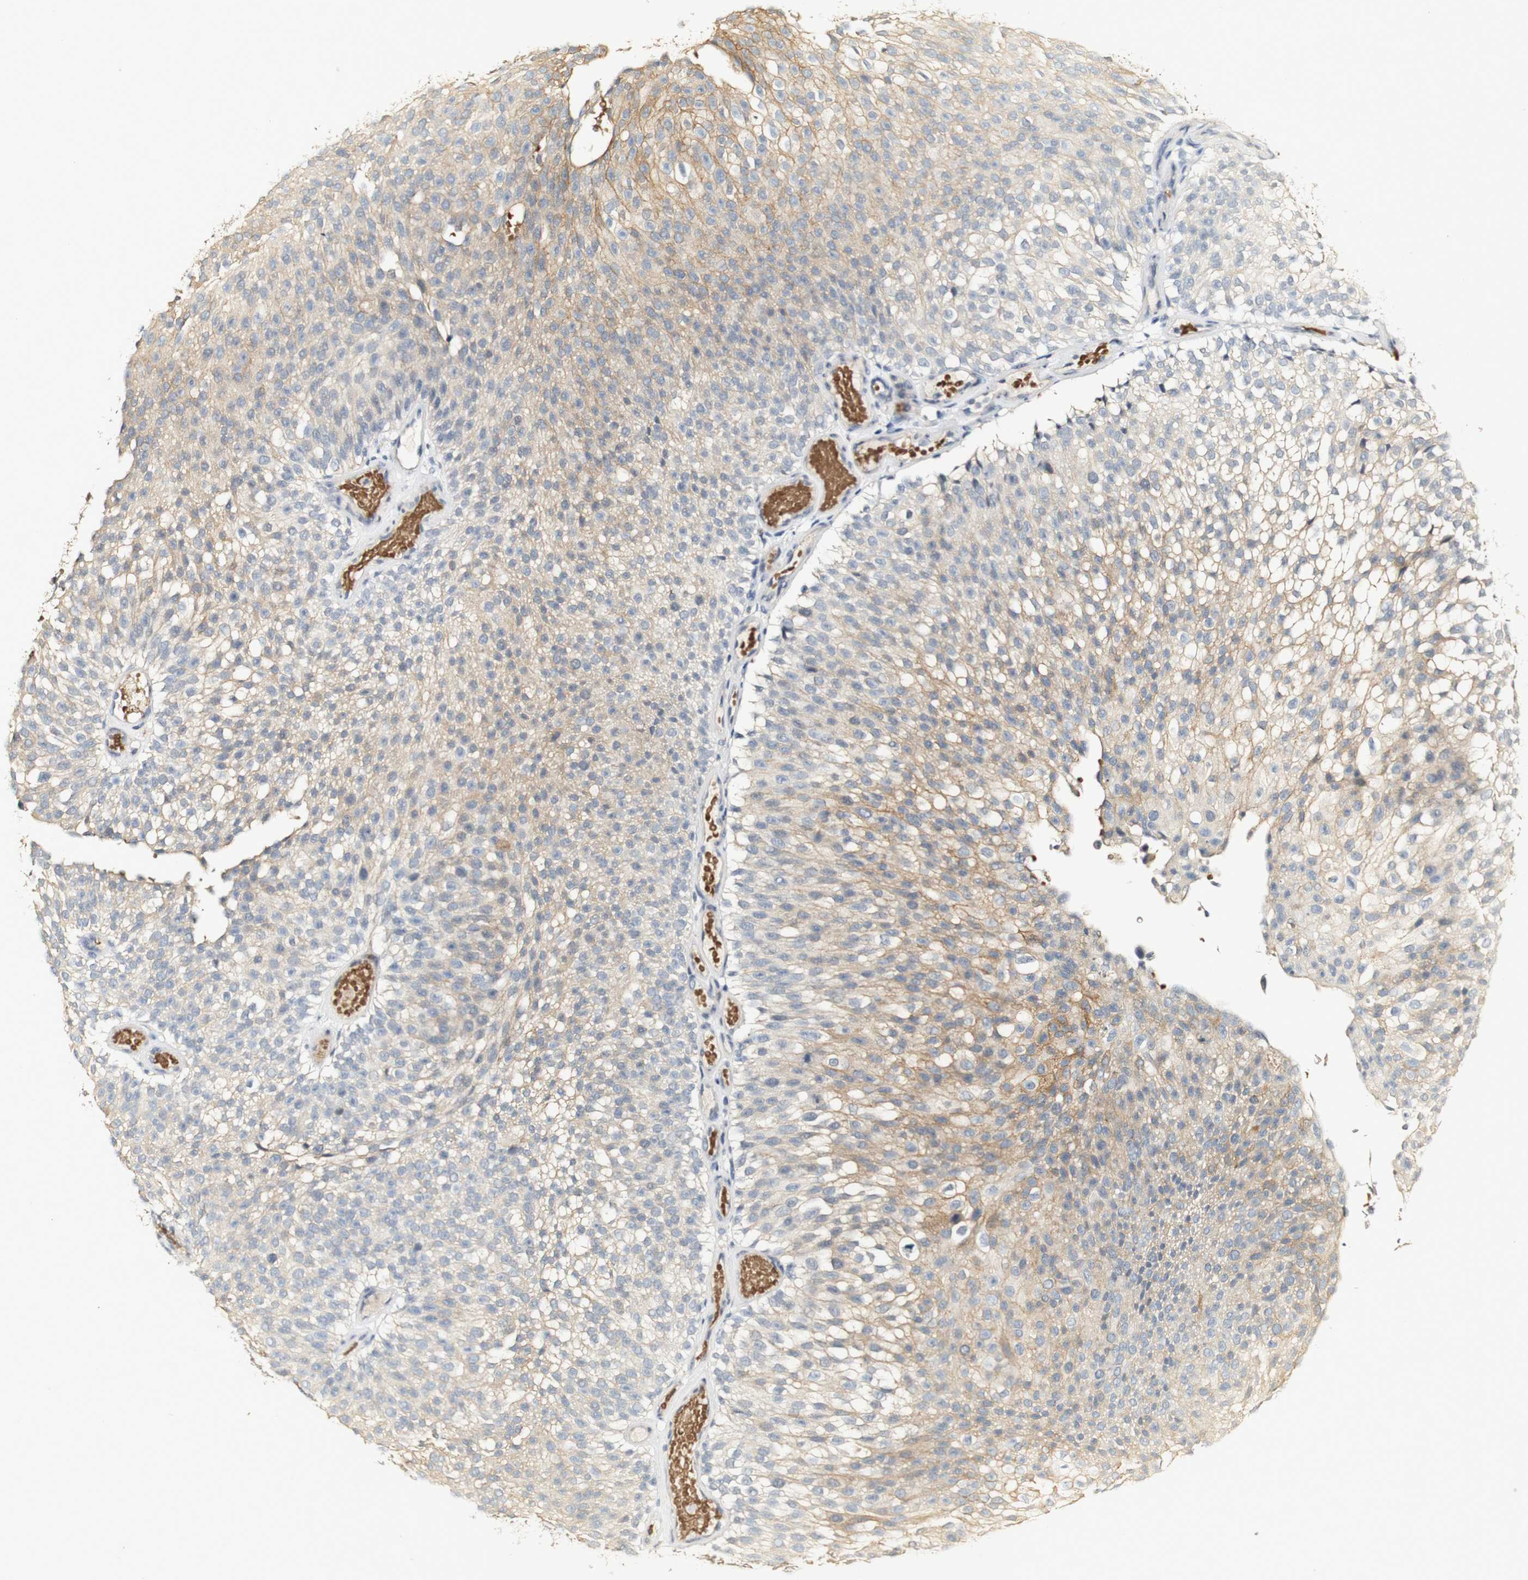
{"staining": {"intensity": "weak", "quantity": "25%-75%", "location": "cytoplasmic/membranous"}, "tissue": "urothelial cancer", "cell_type": "Tumor cells", "image_type": "cancer", "snomed": [{"axis": "morphology", "description": "Urothelial carcinoma, Low grade"}, {"axis": "topography", "description": "Urinary bladder"}], "caption": "A micrograph of human urothelial cancer stained for a protein exhibits weak cytoplasmic/membranous brown staining in tumor cells.", "gene": "SYT7", "patient": {"sex": "male", "age": 78}}